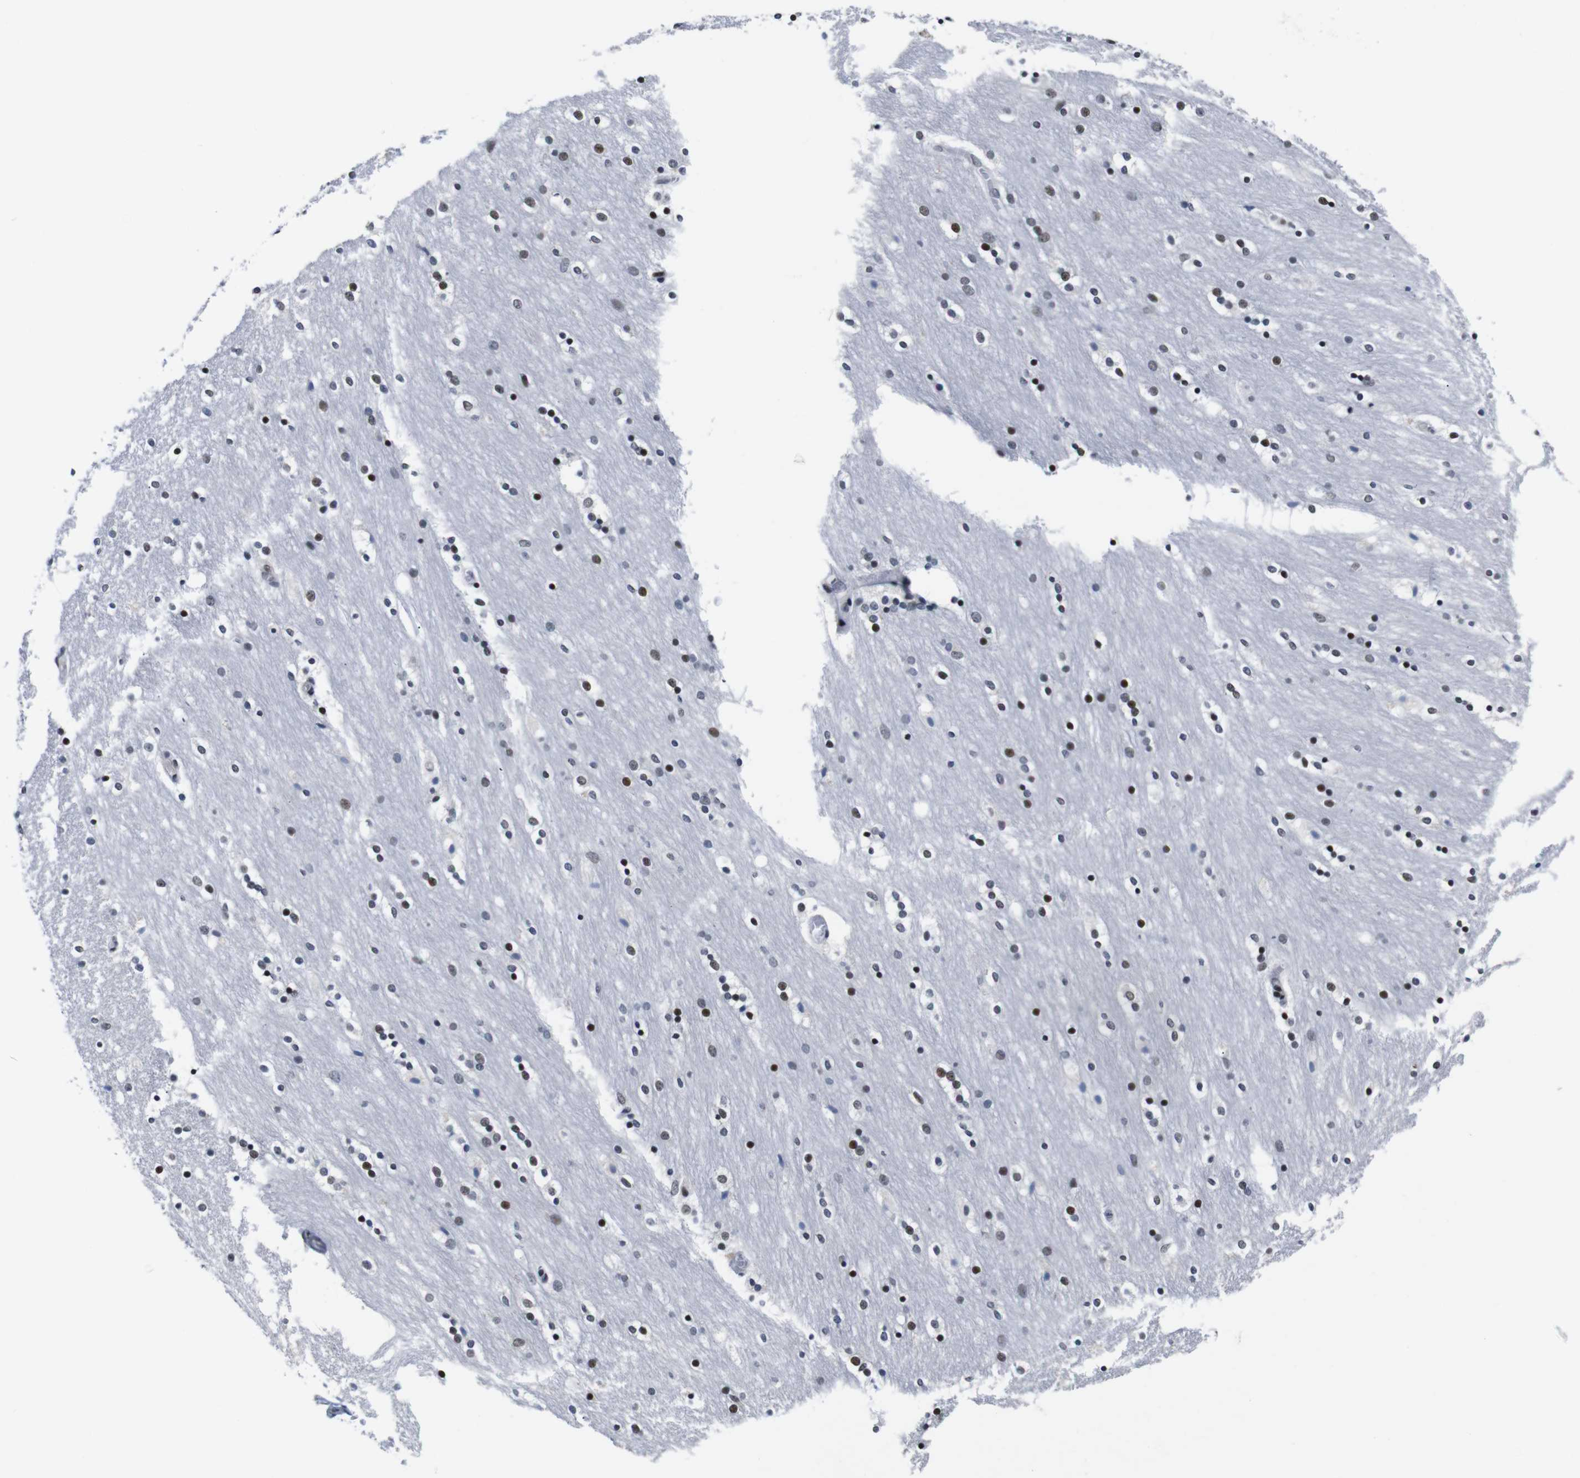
{"staining": {"intensity": "moderate", "quantity": "25%-75%", "location": "nuclear"}, "tissue": "caudate", "cell_type": "Glial cells", "image_type": "normal", "snomed": [{"axis": "morphology", "description": "Normal tissue, NOS"}, {"axis": "topography", "description": "Lateral ventricle wall"}], "caption": "Caudate stained for a protein (brown) demonstrates moderate nuclear positive expression in approximately 25%-75% of glial cells.", "gene": "GATA6", "patient": {"sex": "female", "age": 54}}